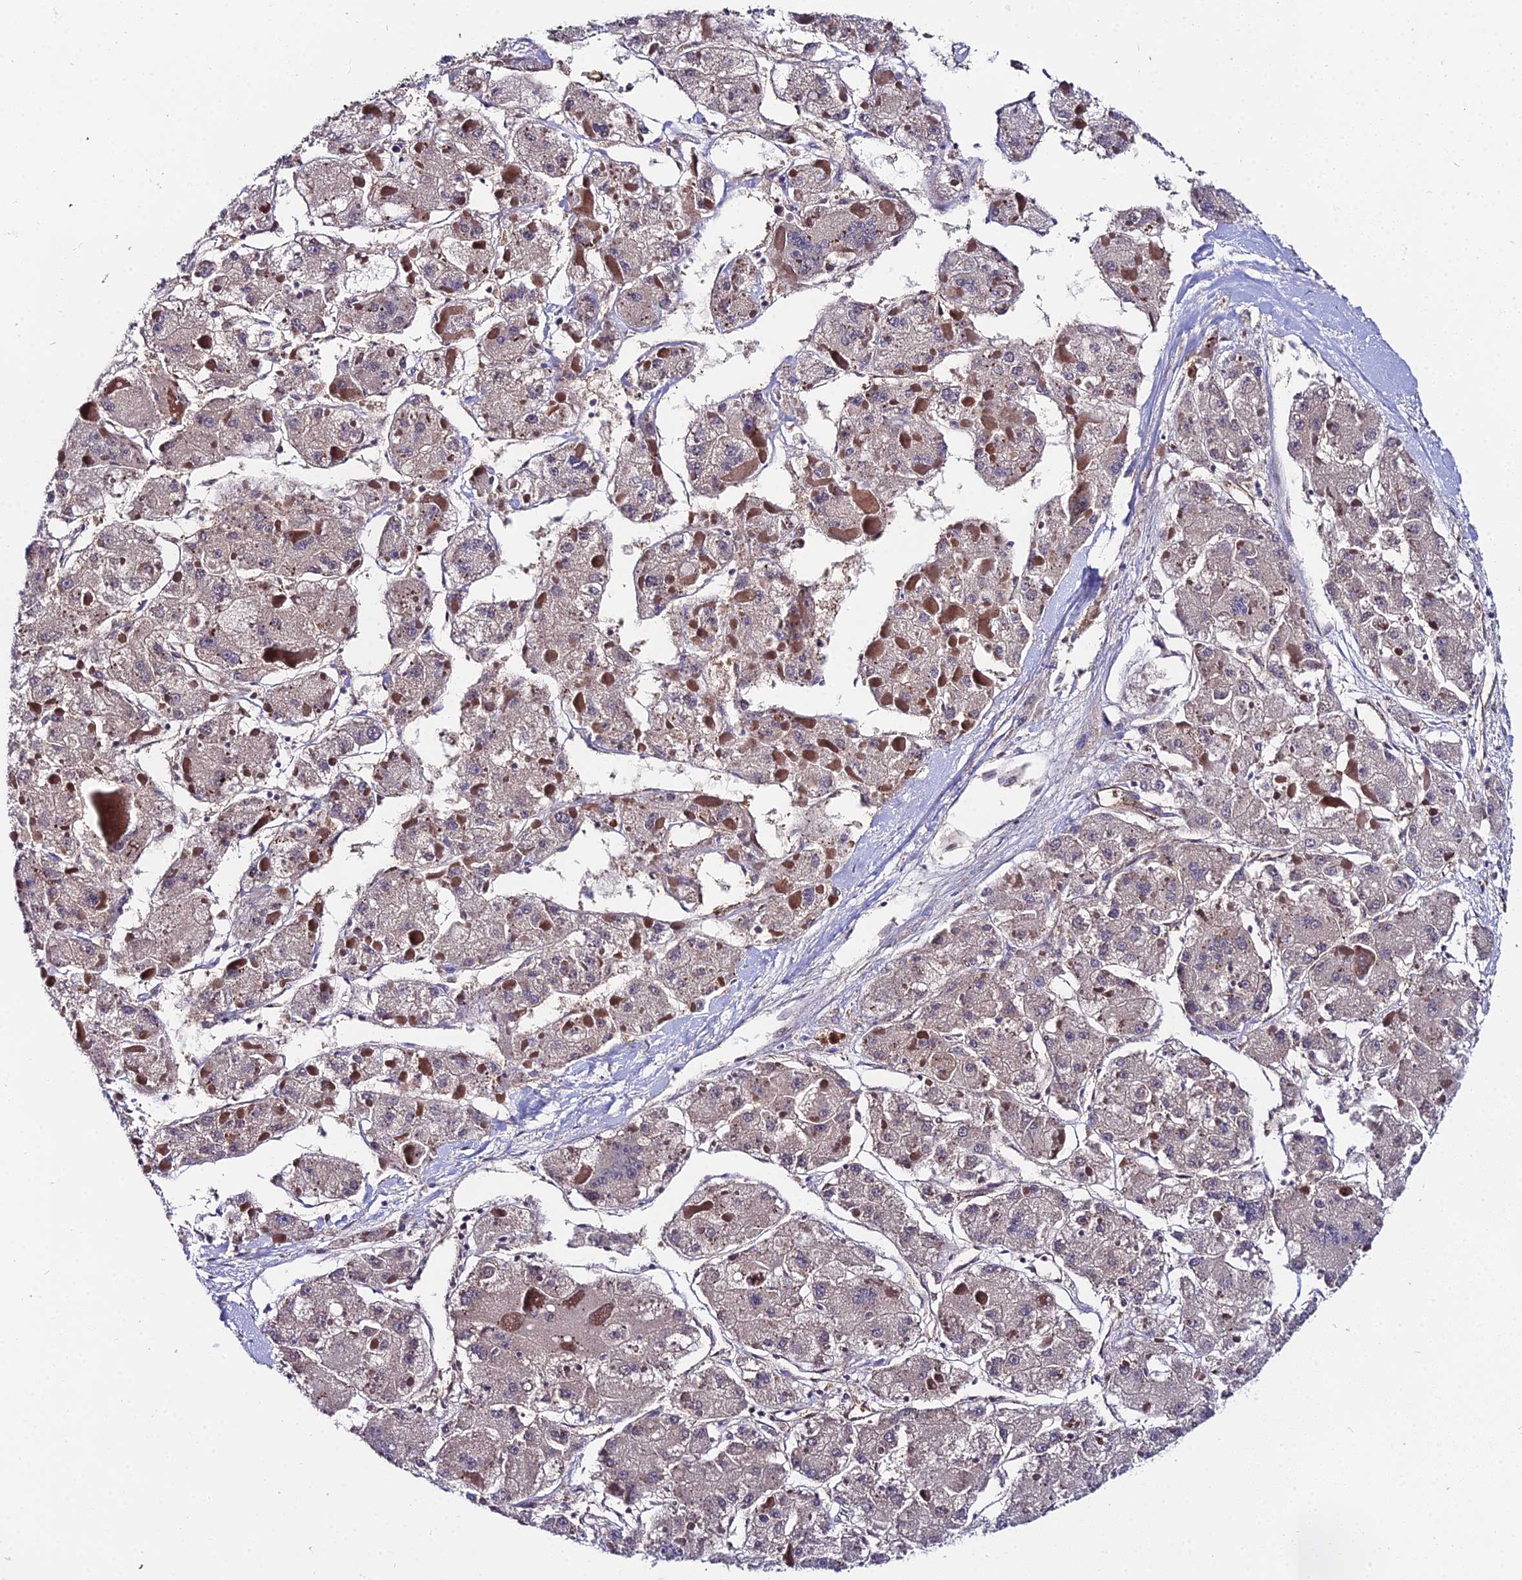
{"staining": {"intensity": "negative", "quantity": "none", "location": "none"}, "tissue": "liver cancer", "cell_type": "Tumor cells", "image_type": "cancer", "snomed": [{"axis": "morphology", "description": "Carcinoma, Hepatocellular, NOS"}, {"axis": "topography", "description": "Liver"}], "caption": "Tumor cells show no significant positivity in hepatocellular carcinoma (liver).", "gene": "PPP2R2C", "patient": {"sex": "female", "age": 73}}